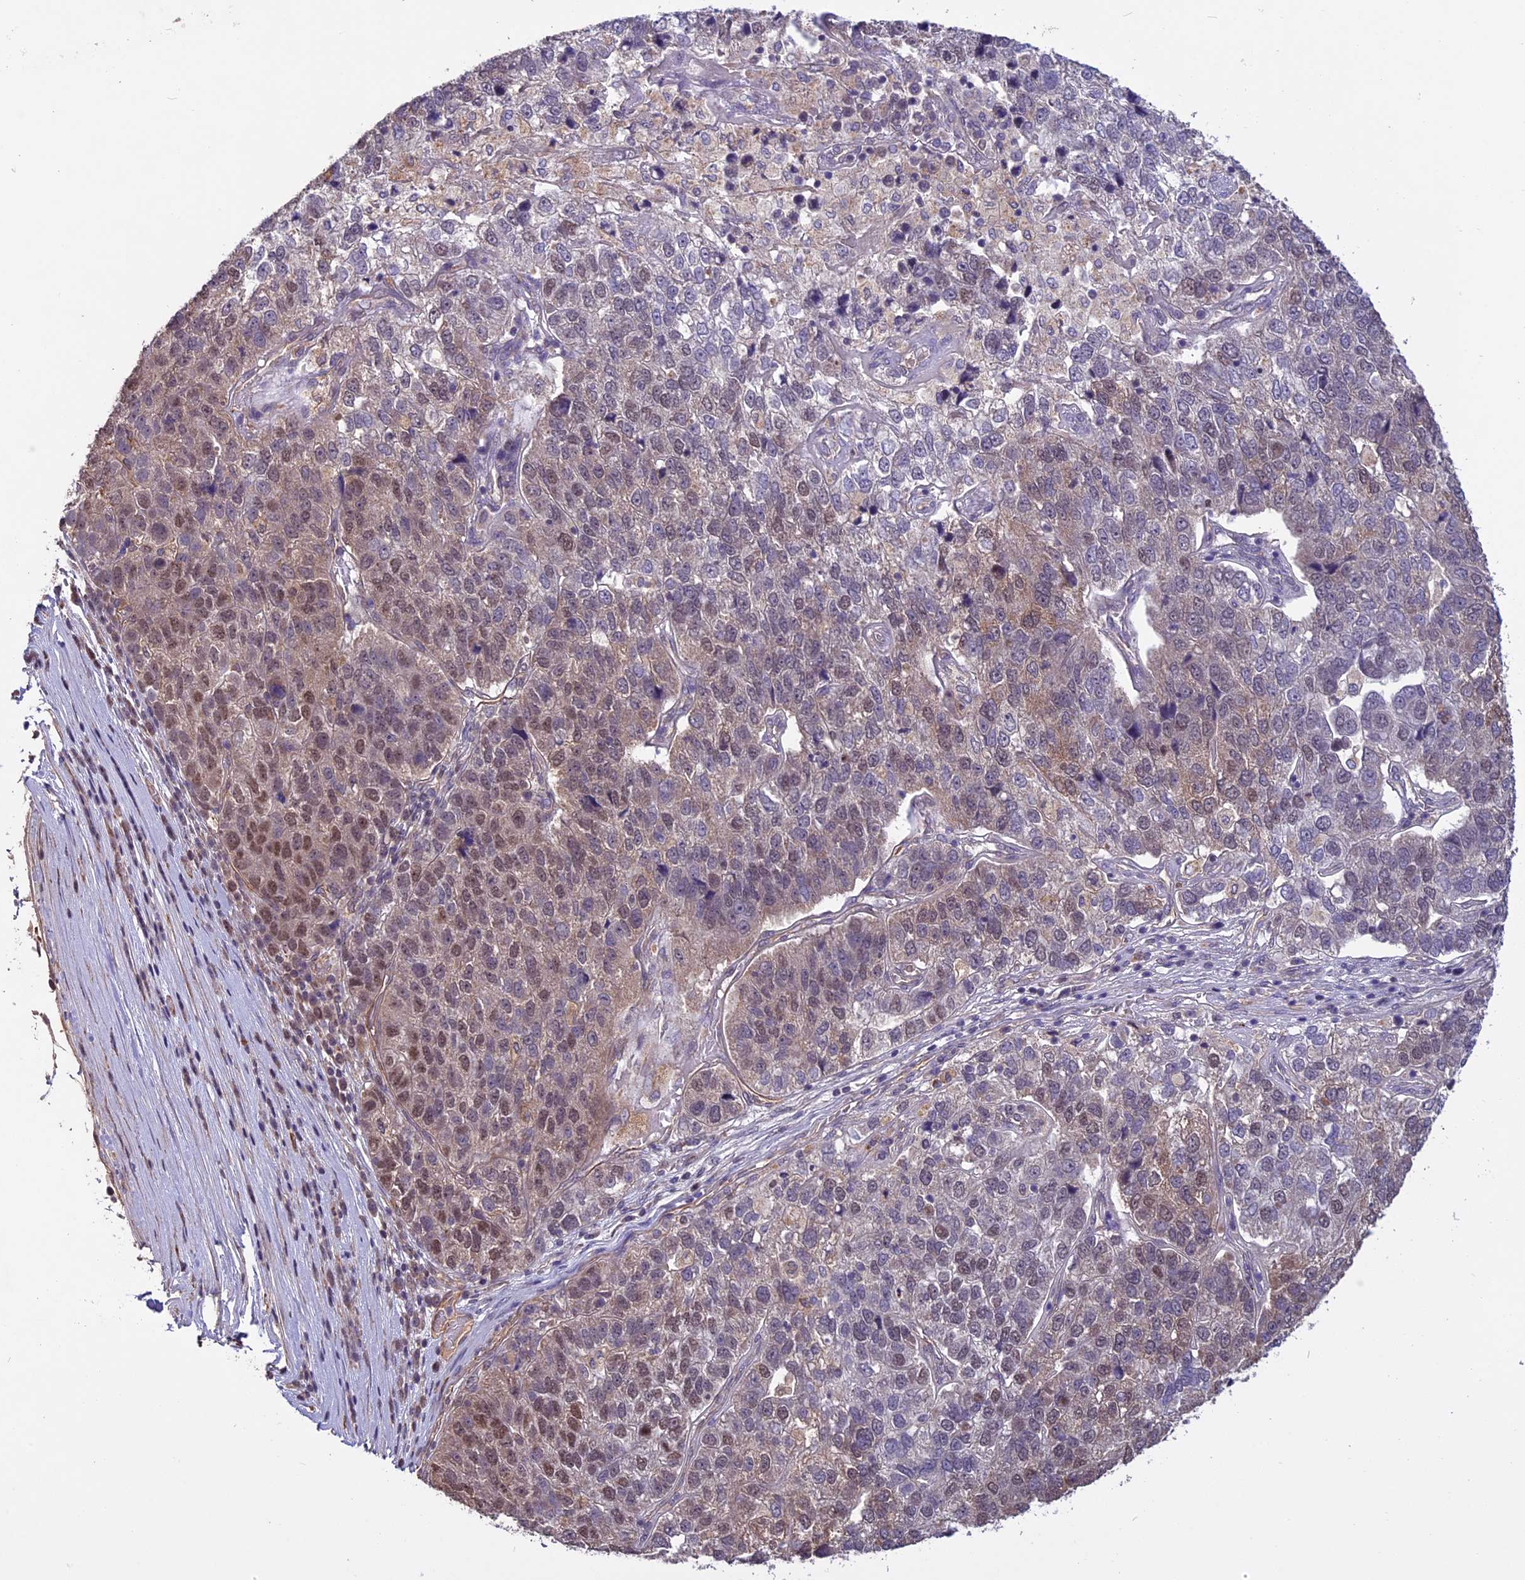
{"staining": {"intensity": "moderate", "quantity": "<25%", "location": "nuclear"}, "tissue": "pancreatic cancer", "cell_type": "Tumor cells", "image_type": "cancer", "snomed": [{"axis": "morphology", "description": "Adenocarcinoma, NOS"}, {"axis": "topography", "description": "Pancreas"}], "caption": "Brown immunohistochemical staining in pancreatic cancer (adenocarcinoma) exhibits moderate nuclear expression in approximately <25% of tumor cells.", "gene": "C3orf70", "patient": {"sex": "female", "age": 61}}